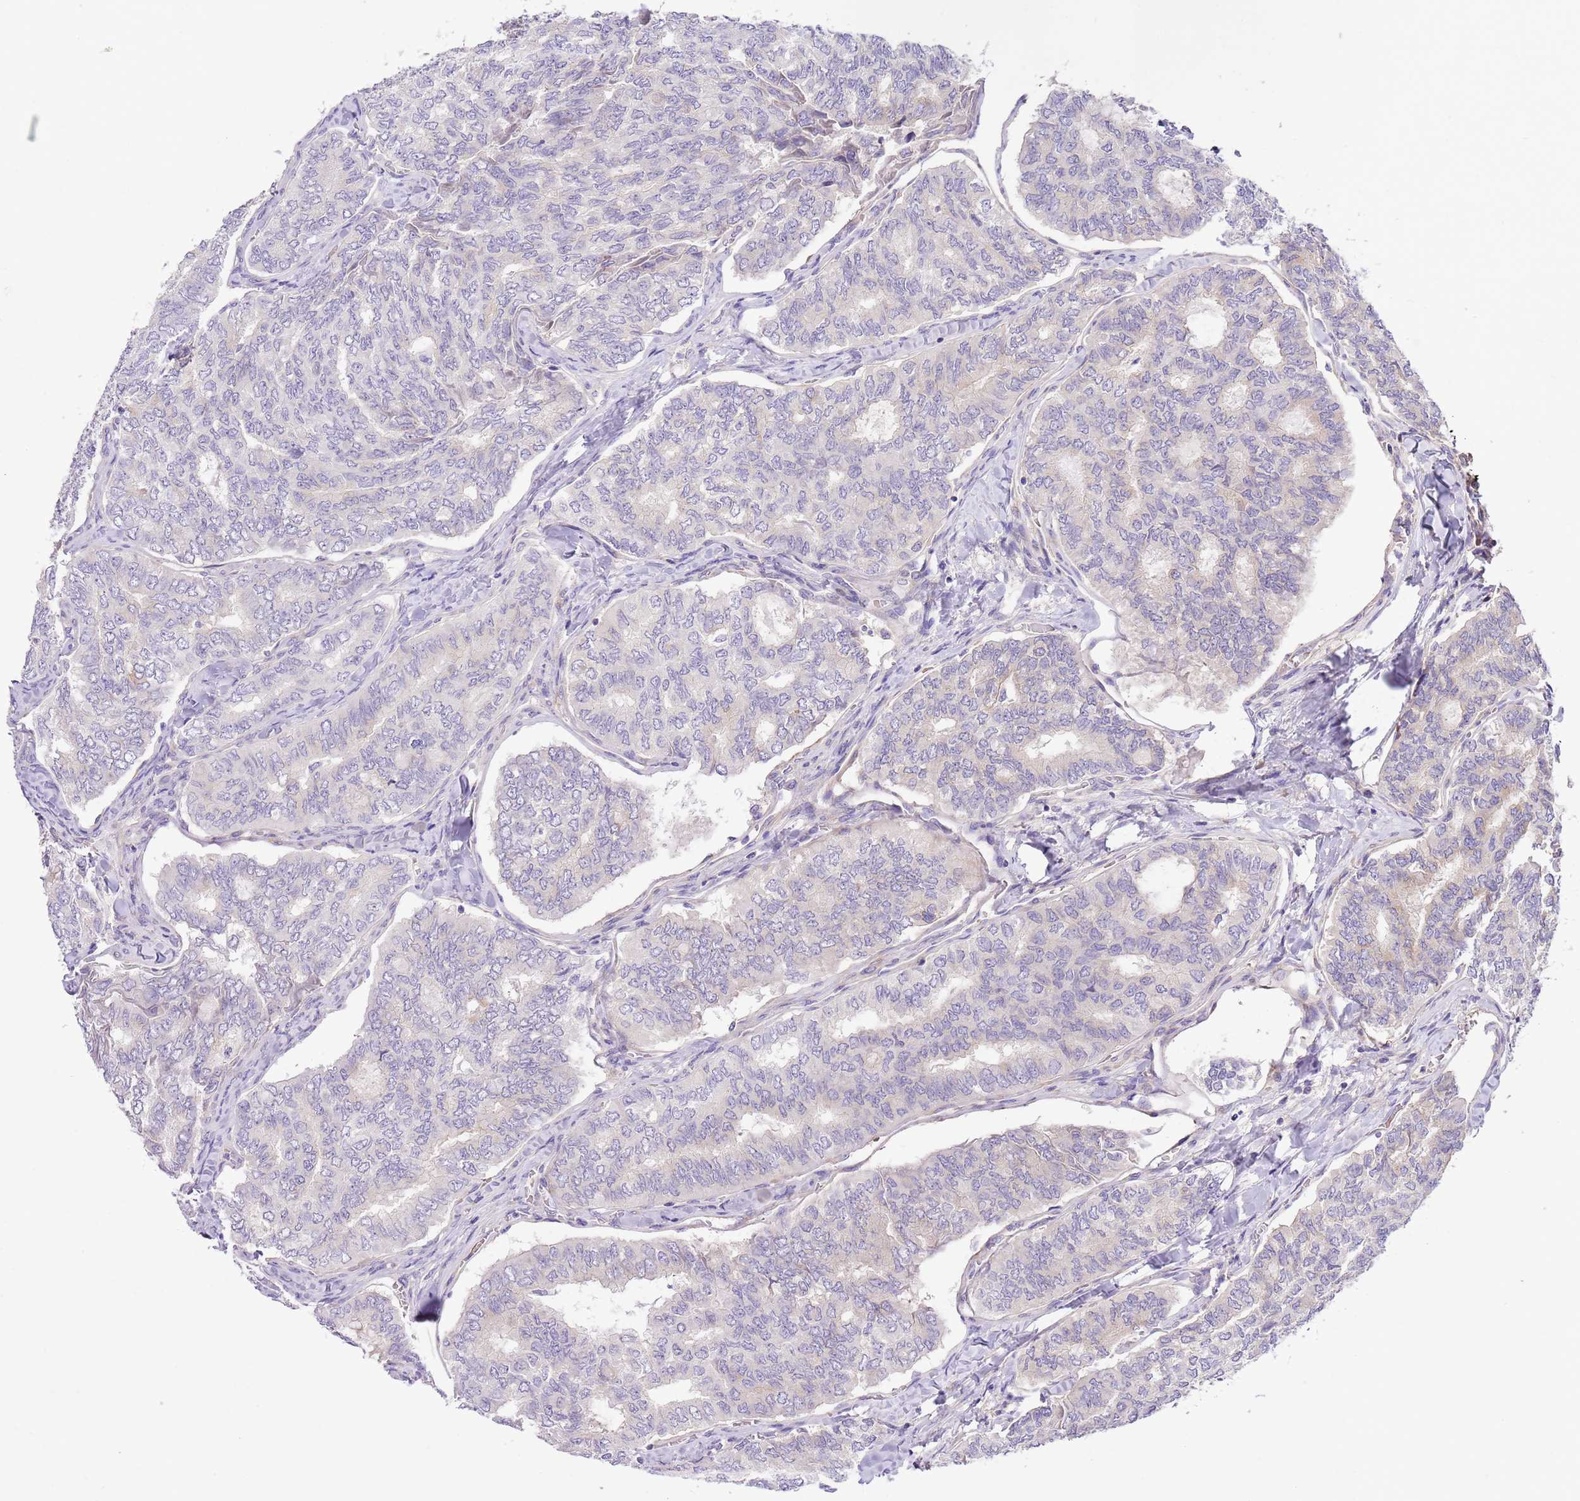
{"staining": {"intensity": "negative", "quantity": "none", "location": "none"}, "tissue": "thyroid cancer", "cell_type": "Tumor cells", "image_type": "cancer", "snomed": [{"axis": "morphology", "description": "Papillary adenocarcinoma, NOS"}, {"axis": "topography", "description": "Thyroid gland"}], "caption": "Immunohistochemistry photomicrograph of neoplastic tissue: thyroid cancer (papillary adenocarcinoma) stained with DAB (3,3'-diaminobenzidine) exhibits no significant protein expression in tumor cells.", "gene": "RFK", "patient": {"sex": "female", "age": 35}}